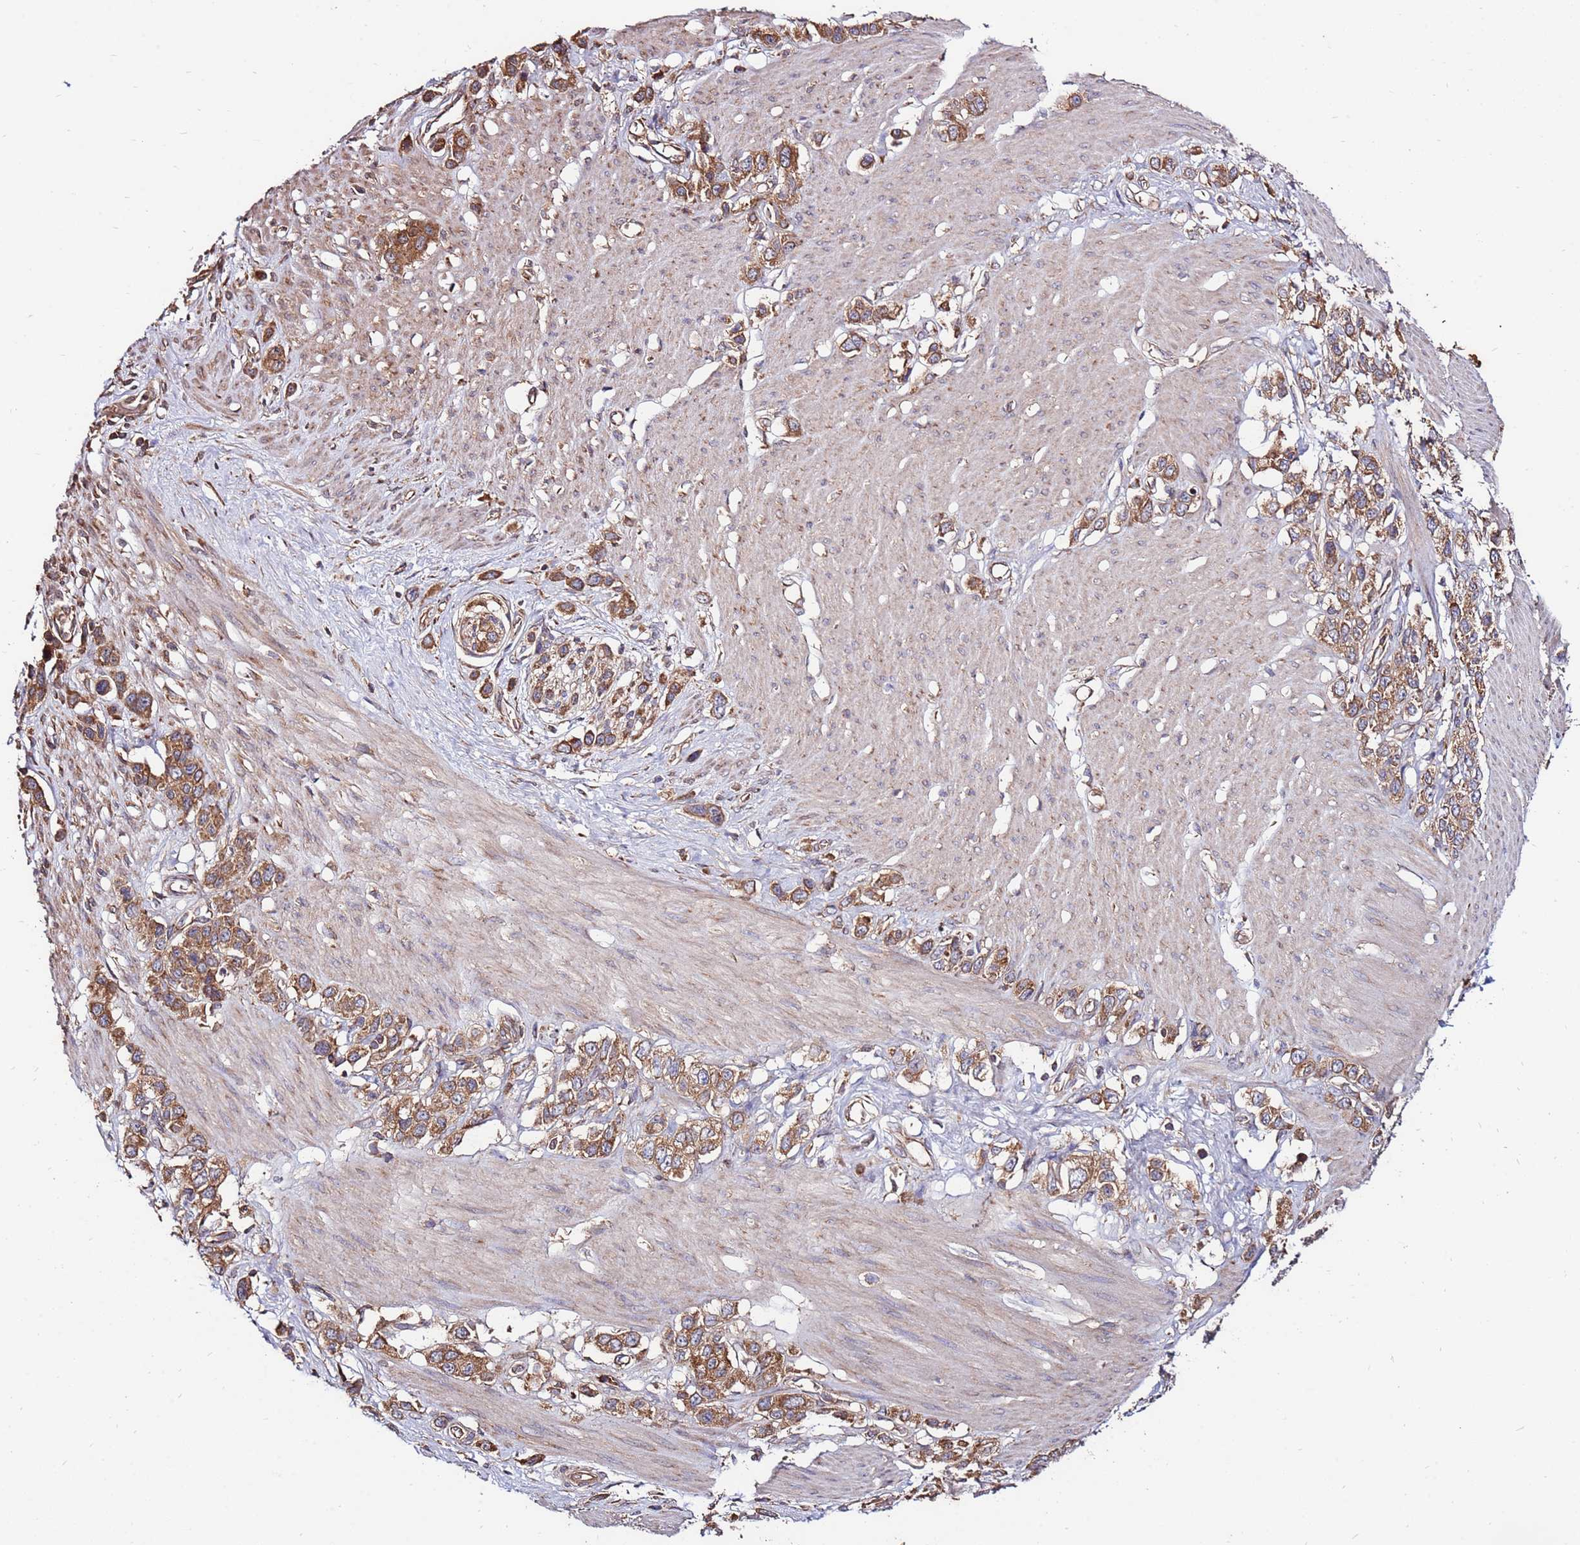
{"staining": {"intensity": "moderate", "quantity": ">75%", "location": "cytoplasmic/membranous"}, "tissue": "stomach cancer", "cell_type": "Tumor cells", "image_type": "cancer", "snomed": [{"axis": "morphology", "description": "Adenocarcinoma, NOS"}, {"axis": "morphology", "description": "Adenocarcinoma, High grade"}, {"axis": "topography", "description": "Stomach, upper"}, {"axis": "topography", "description": "Stomach, lower"}], "caption": "Stomach cancer stained with immunohistochemistry reveals moderate cytoplasmic/membranous staining in approximately >75% of tumor cells. Using DAB (3,3'-diaminobenzidine) (brown) and hematoxylin (blue) stains, captured at high magnification using brightfield microscopy.", "gene": "SLC44A5", "patient": {"sex": "female", "age": 65}}